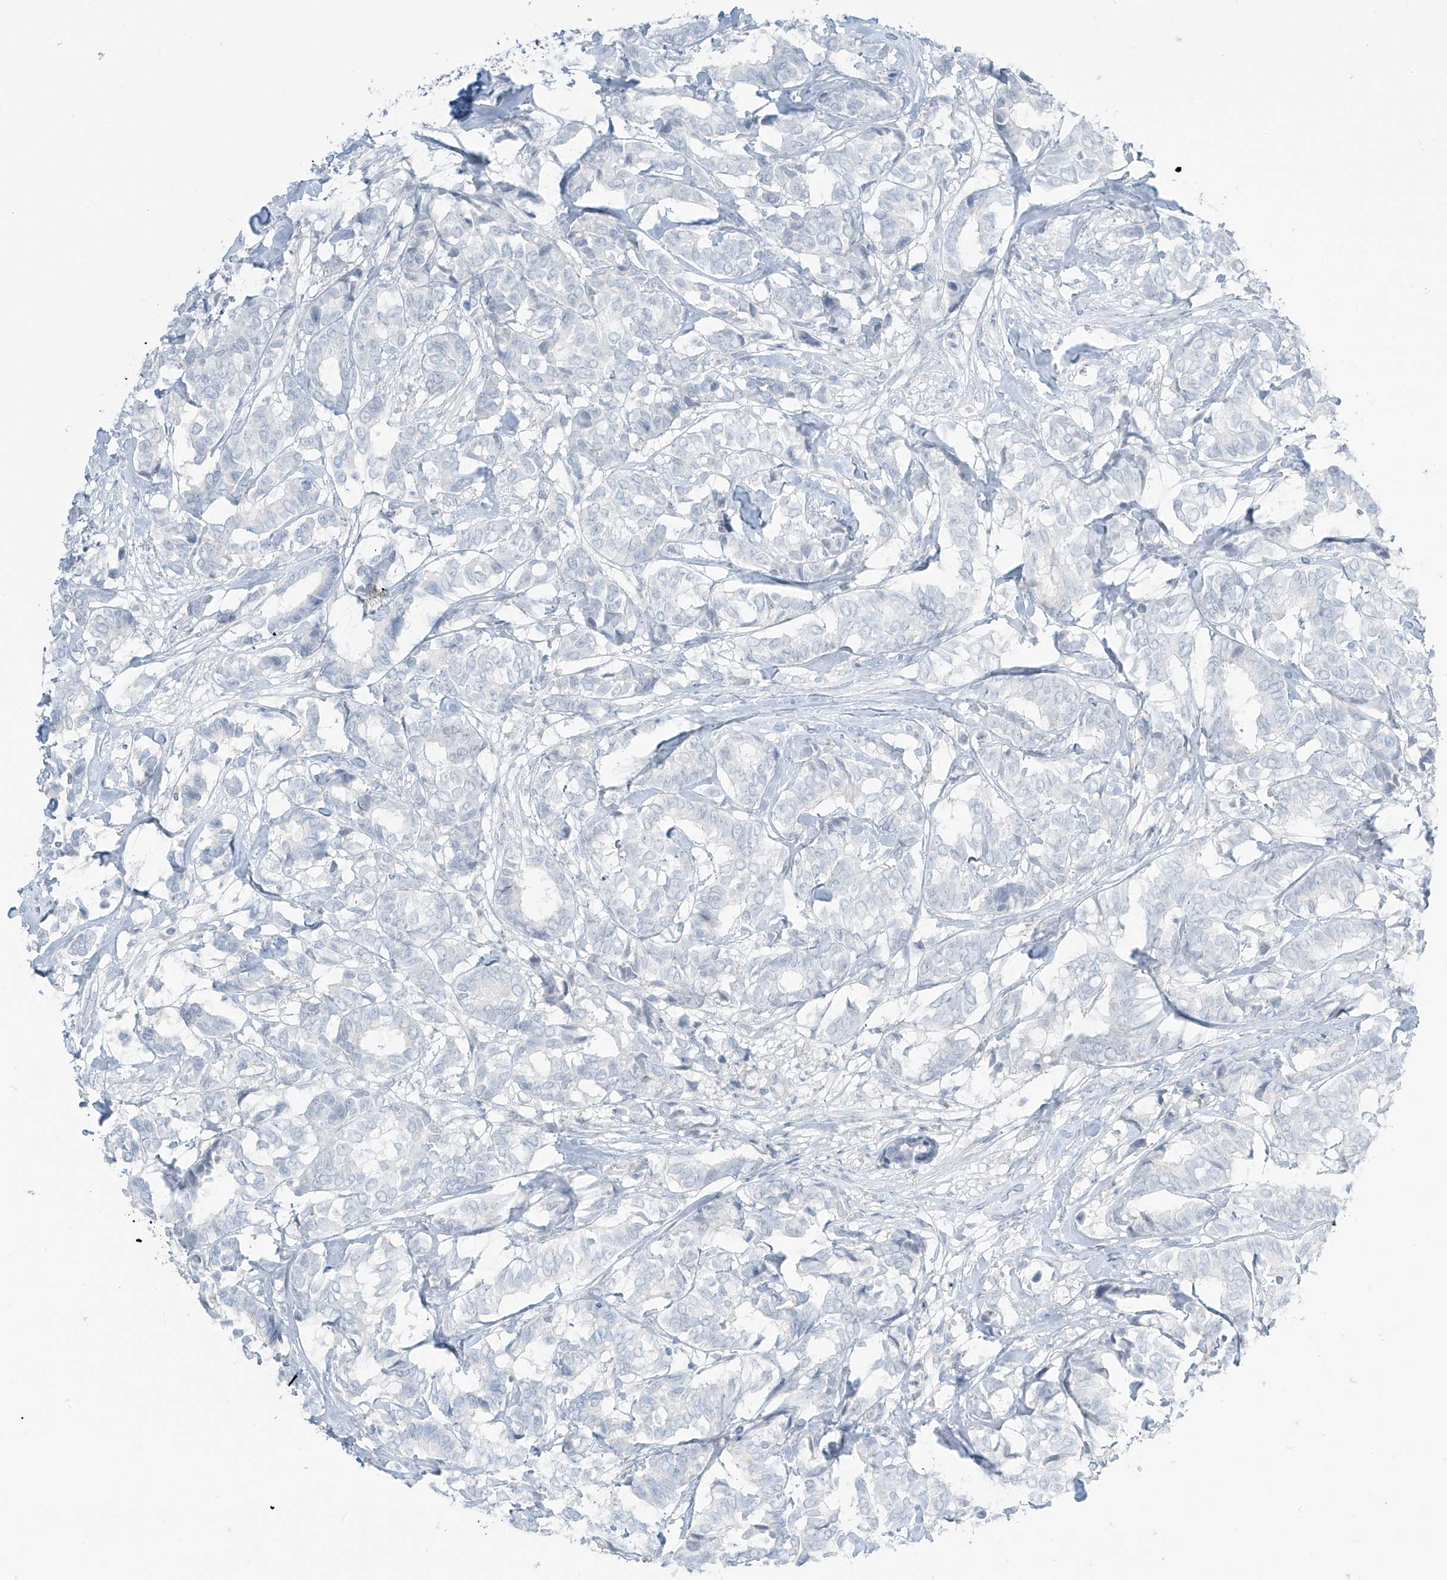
{"staining": {"intensity": "negative", "quantity": "none", "location": "none"}, "tissue": "breast cancer", "cell_type": "Tumor cells", "image_type": "cancer", "snomed": [{"axis": "morphology", "description": "Duct carcinoma"}, {"axis": "topography", "description": "Breast"}], "caption": "Immunohistochemistry (IHC) histopathology image of breast cancer stained for a protein (brown), which demonstrates no expression in tumor cells.", "gene": "PRDM6", "patient": {"sex": "female", "age": 87}}